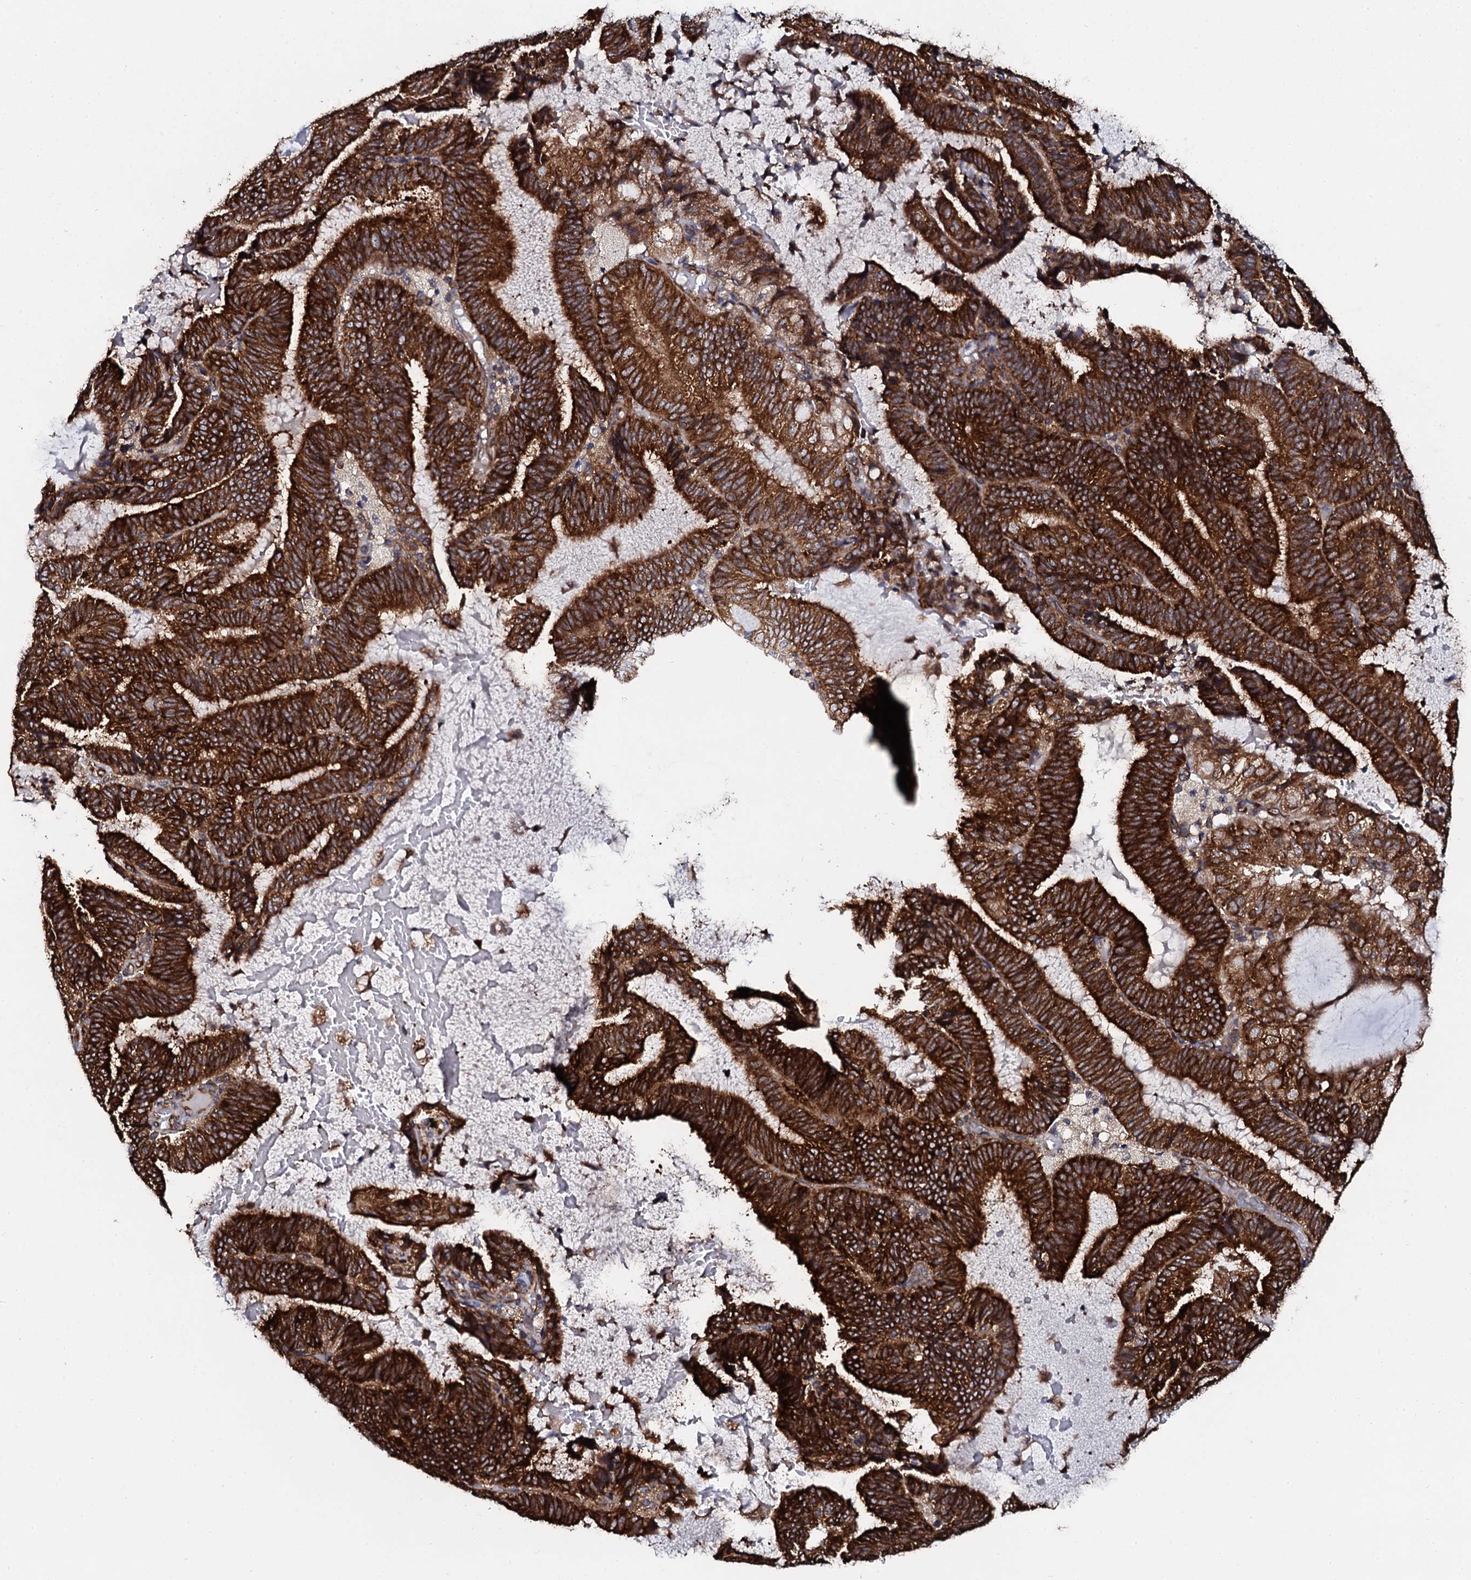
{"staining": {"intensity": "strong", "quantity": ">75%", "location": "cytoplasmic/membranous"}, "tissue": "endometrial cancer", "cell_type": "Tumor cells", "image_type": "cancer", "snomed": [{"axis": "morphology", "description": "Adenocarcinoma, NOS"}, {"axis": "topography", "description": "Endometrium"}], "caption": "Brown immunohistochemical staining in endometrial adenocarcinoma displays strong cytoplasmic/membranous staining in about >75% of tumor cells.", "gene": "SPTY2D1", "patient": {"sex": "female", "age": 81}}